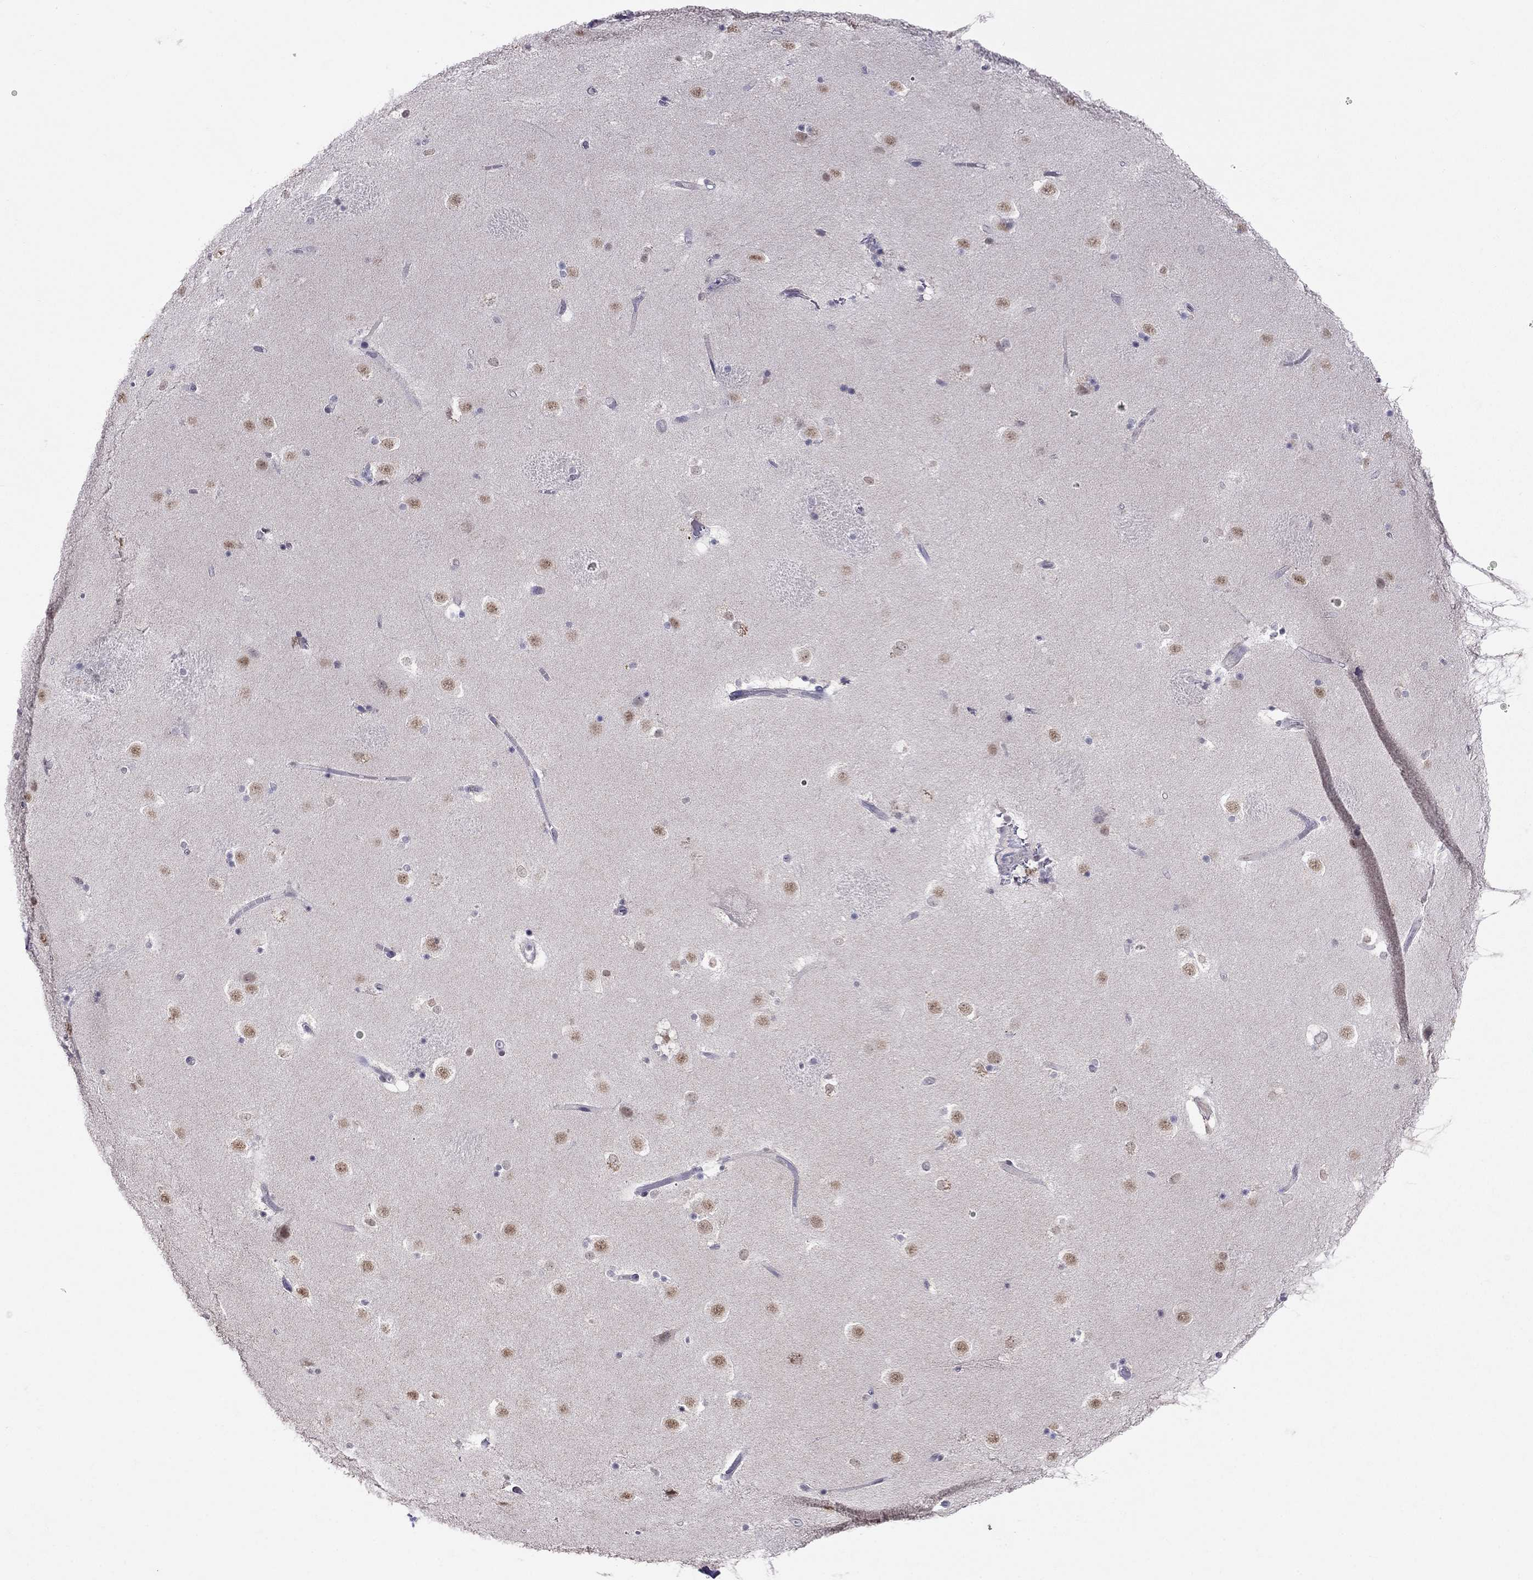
{"staining": {"intensity": "negative", "quantity": "none", "location": "none"}, "tissue": "caudate", "cell_type": "Glial cells", "image_type": "normal", "snomed": [{"axis": "morphology", "description": "Normal tissue, NOS"}, {"axis": "topography", "description": "Lateral ventricle wall"}], "caption": "DAB immunohistochemical staining of normal caudate reveals no significant expression in glial cells.", "gene": "MYO3B", "patient": {"sex": "male", "age": 51}}